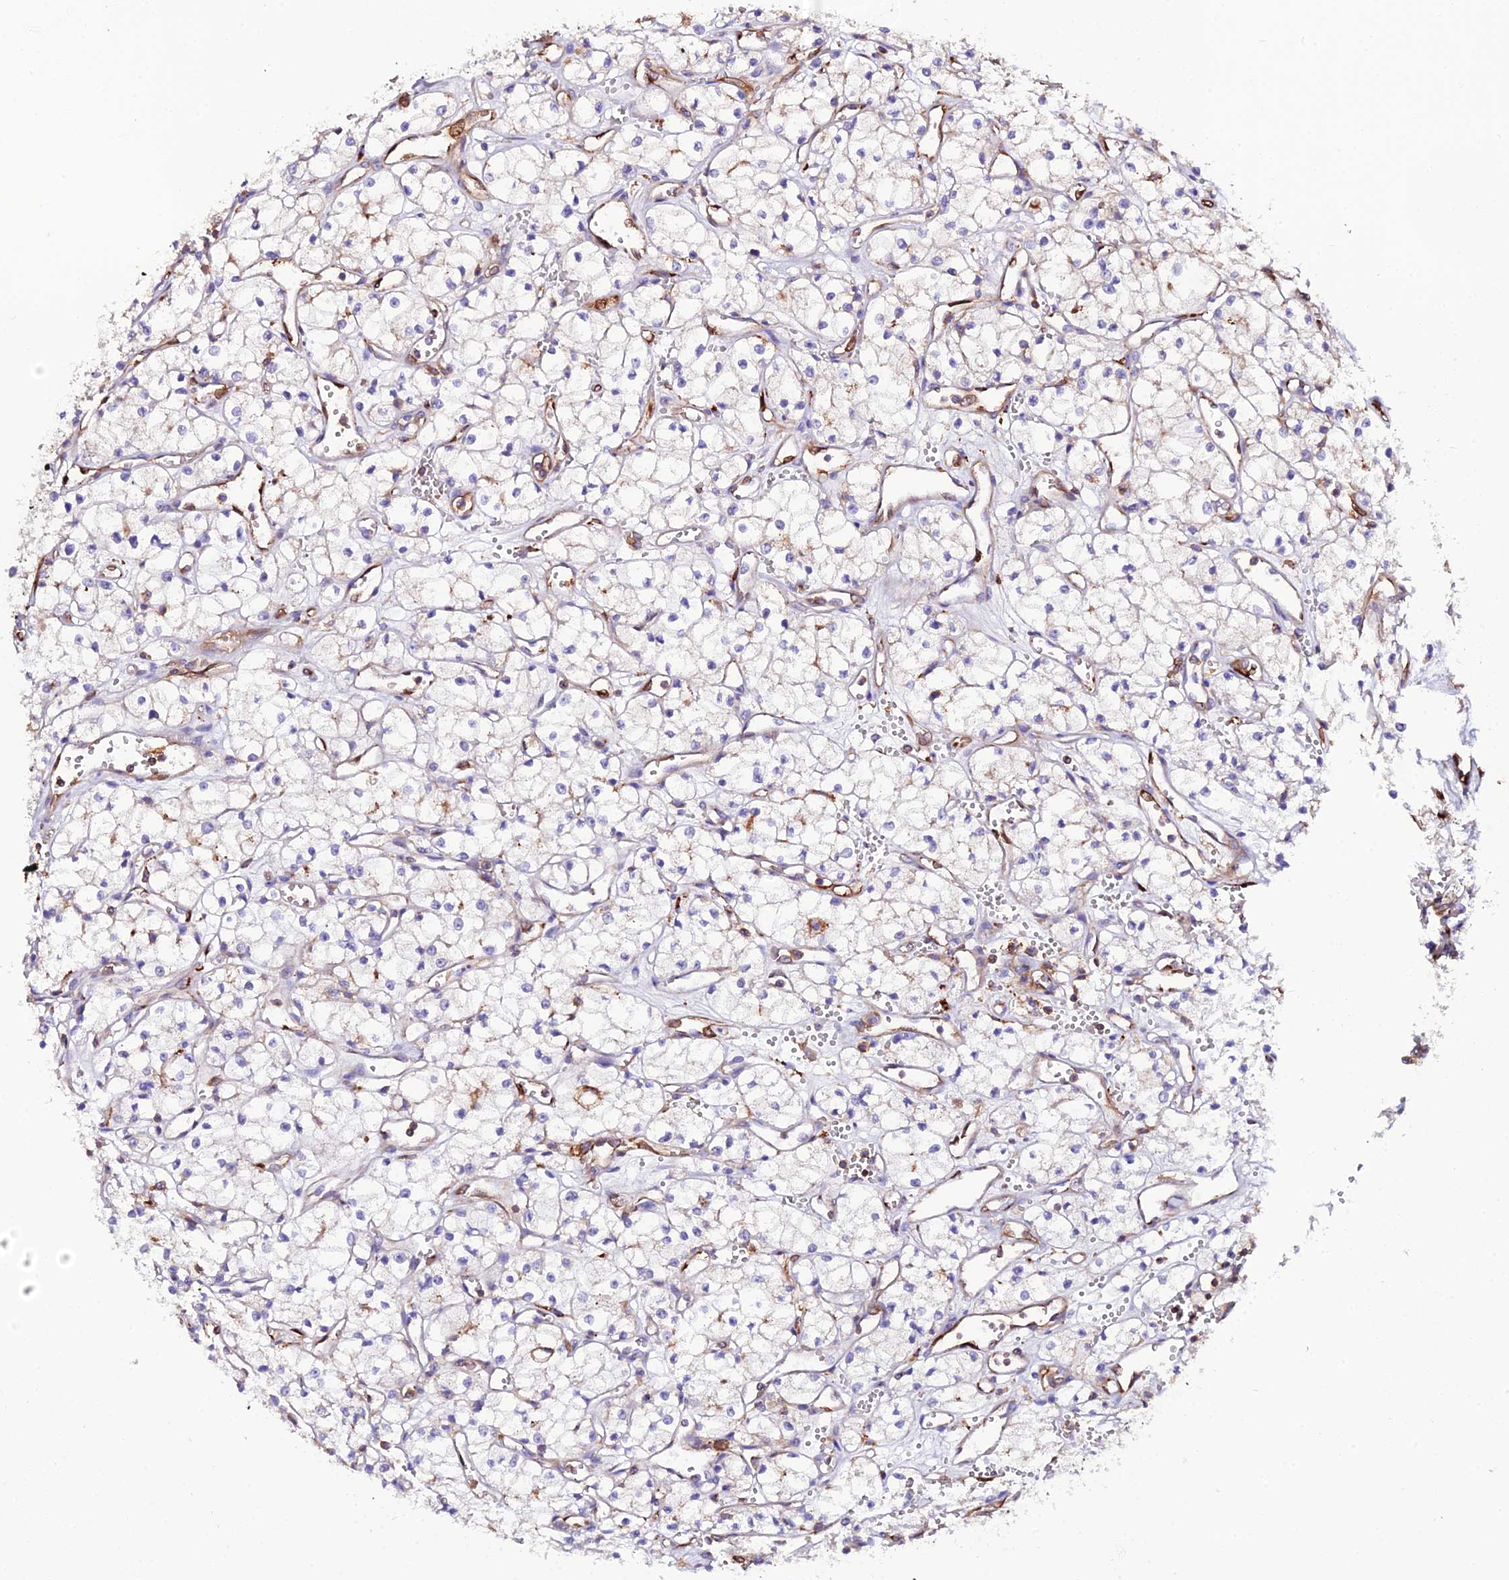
{"staining": {"intensity": "negative", "quantity": "none", "location": "none"}, "tissue": "renal cancer", "cell_type": "Tumor cells", "image_type": "cancer", "snomed": [{"axis": "morphology", "description": "Adenocarcinoma, NOS"}, {"axis": "topography", "description": "Kidney"}], "caption": "Immunohistochemistry histopathology image of neoplastic tissue: adenocarcinoma (renal) stained with DAB (3,3'-diaminobenzidine) exhibits no significant protein positivity in tumor cells.", "gene": "TRPV2", "patient": {"sex": "male", "age": 59}}